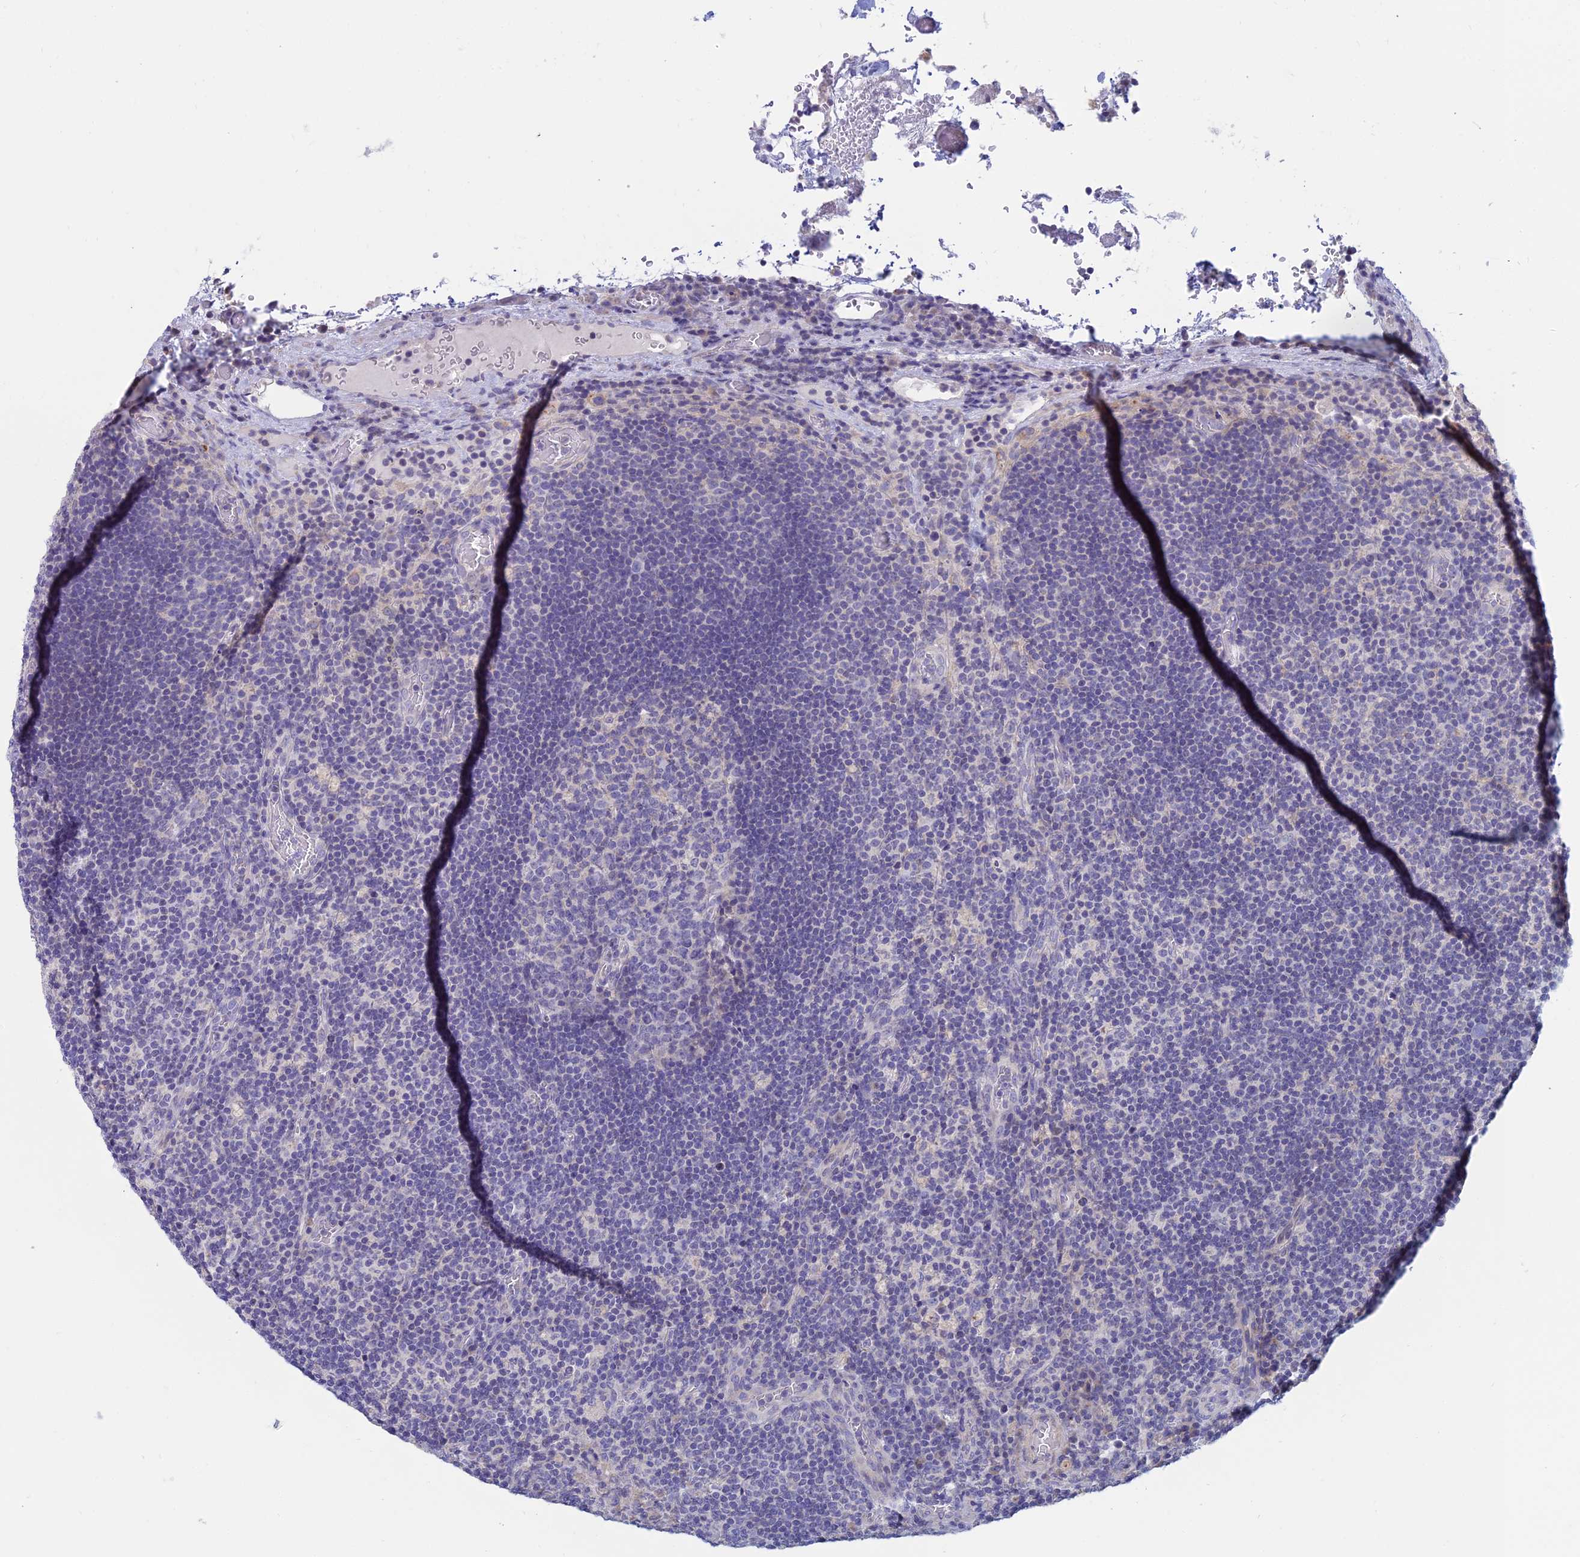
{"staining": {"intensity": "negative", "quantity": "none", "location": "none"}, "tissue": "lymph node", "cell_type": "Germinal center cells", "image_type": "normal", "snomed": [{"axis": "morphology", "description": "Normal tissue, NOS"}, {"axis": "topography", "description": "Lymph node"}], "caption": "High magnification brightfield microscopy of normal lymph node stained with DAB (brown) and counterstained with hematoxylin (blue): germinal center cells show no significant staining.", "gene": "CFAP206", "patient": {"sex": "male", "age": 58}}